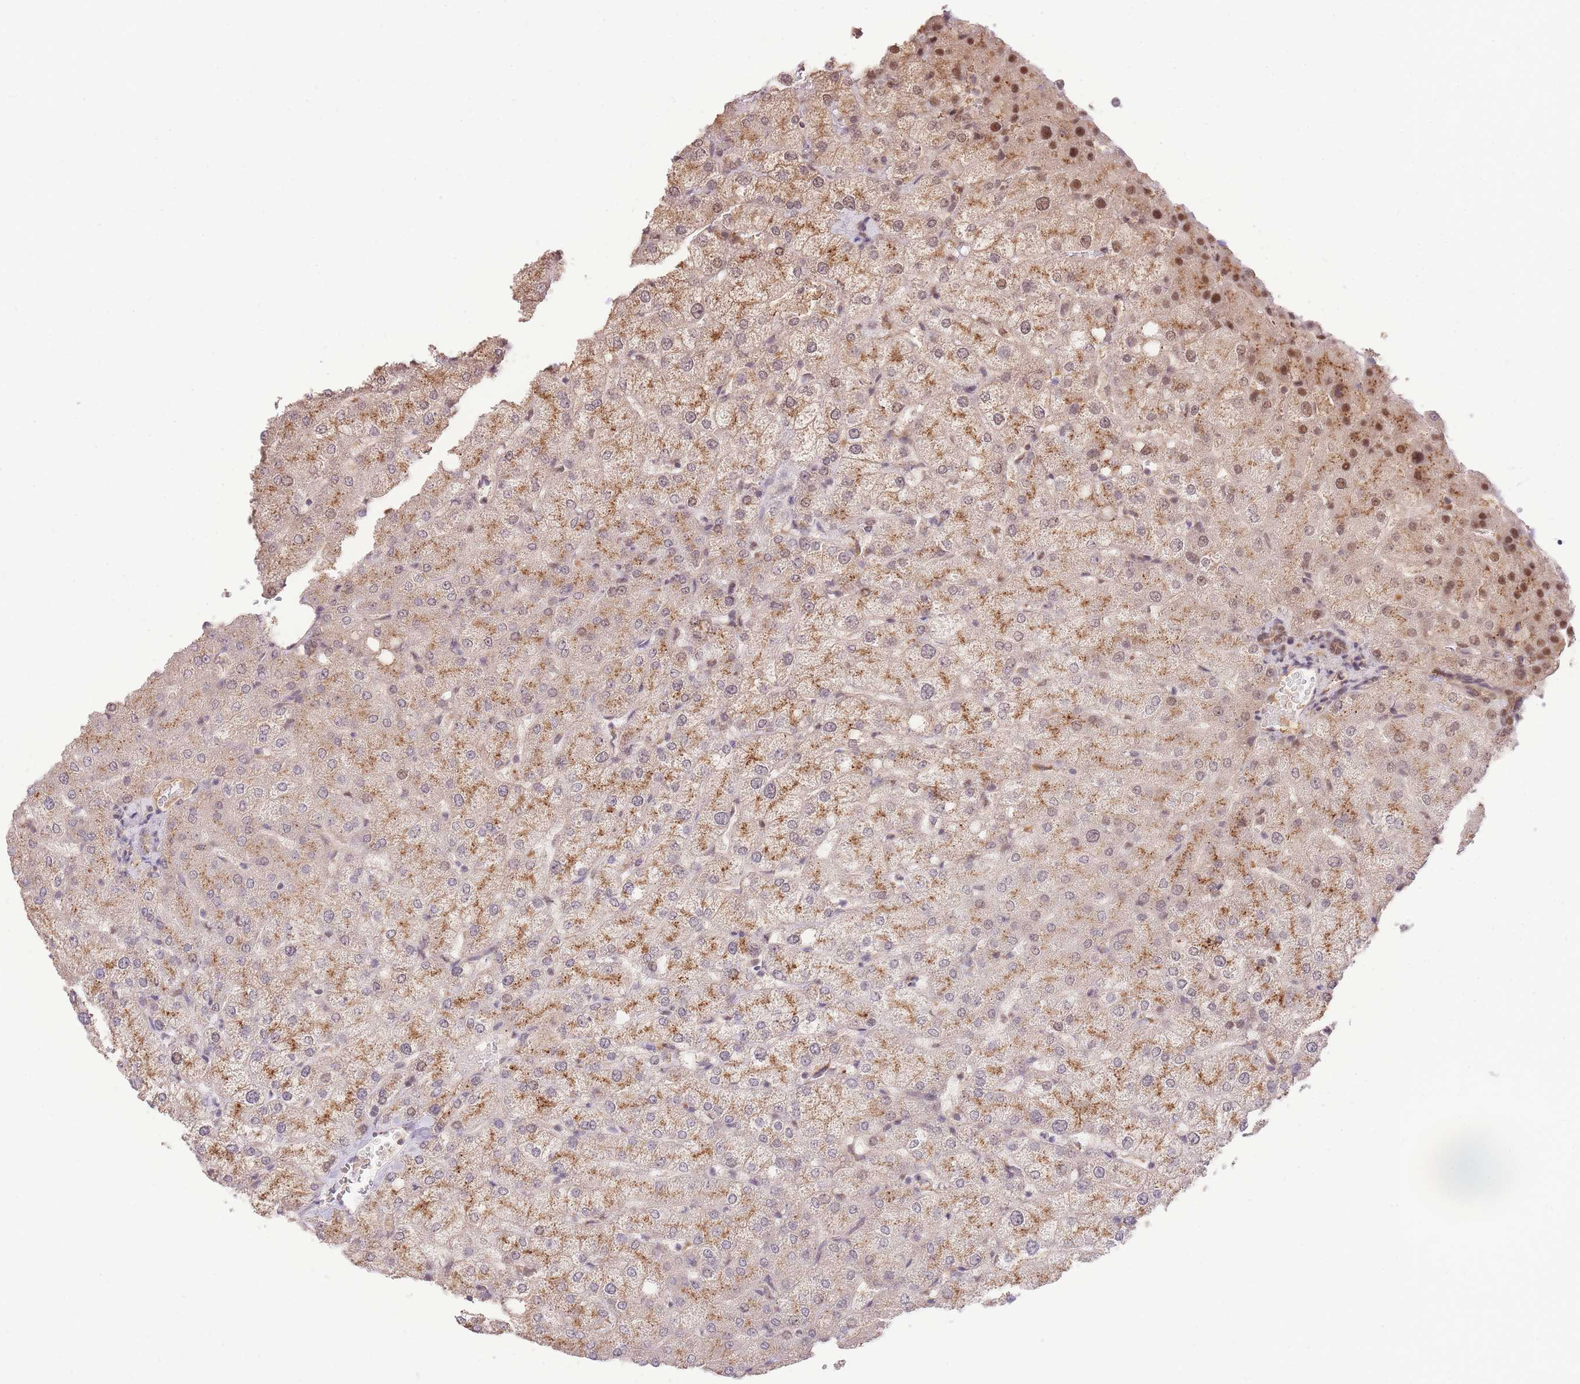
{"staining": {"intensity": "negative", "quantity": "none", "location": "none"}, "tissue": "liver", "cell_type": "Cholangiocytes", "image_type": "normal", "snomed": [{"axis": "morphology", "description": "Normal tissue, NOS"}, {"axis": "topography", "description": "Liver"}], "caption": "This photomicrograph is of unremarkable liver stained with immunohistochemistry to label a protein in brown with the nuclei are counter-stained blue. There is no staining in cholangiocytes. (DAB (3,3'-diaminobenzidine) IHC visualized using brightfield microscopy, high magnification).", "gene": "UBXN7", "patient": {"sex": "female", "age": 54}}